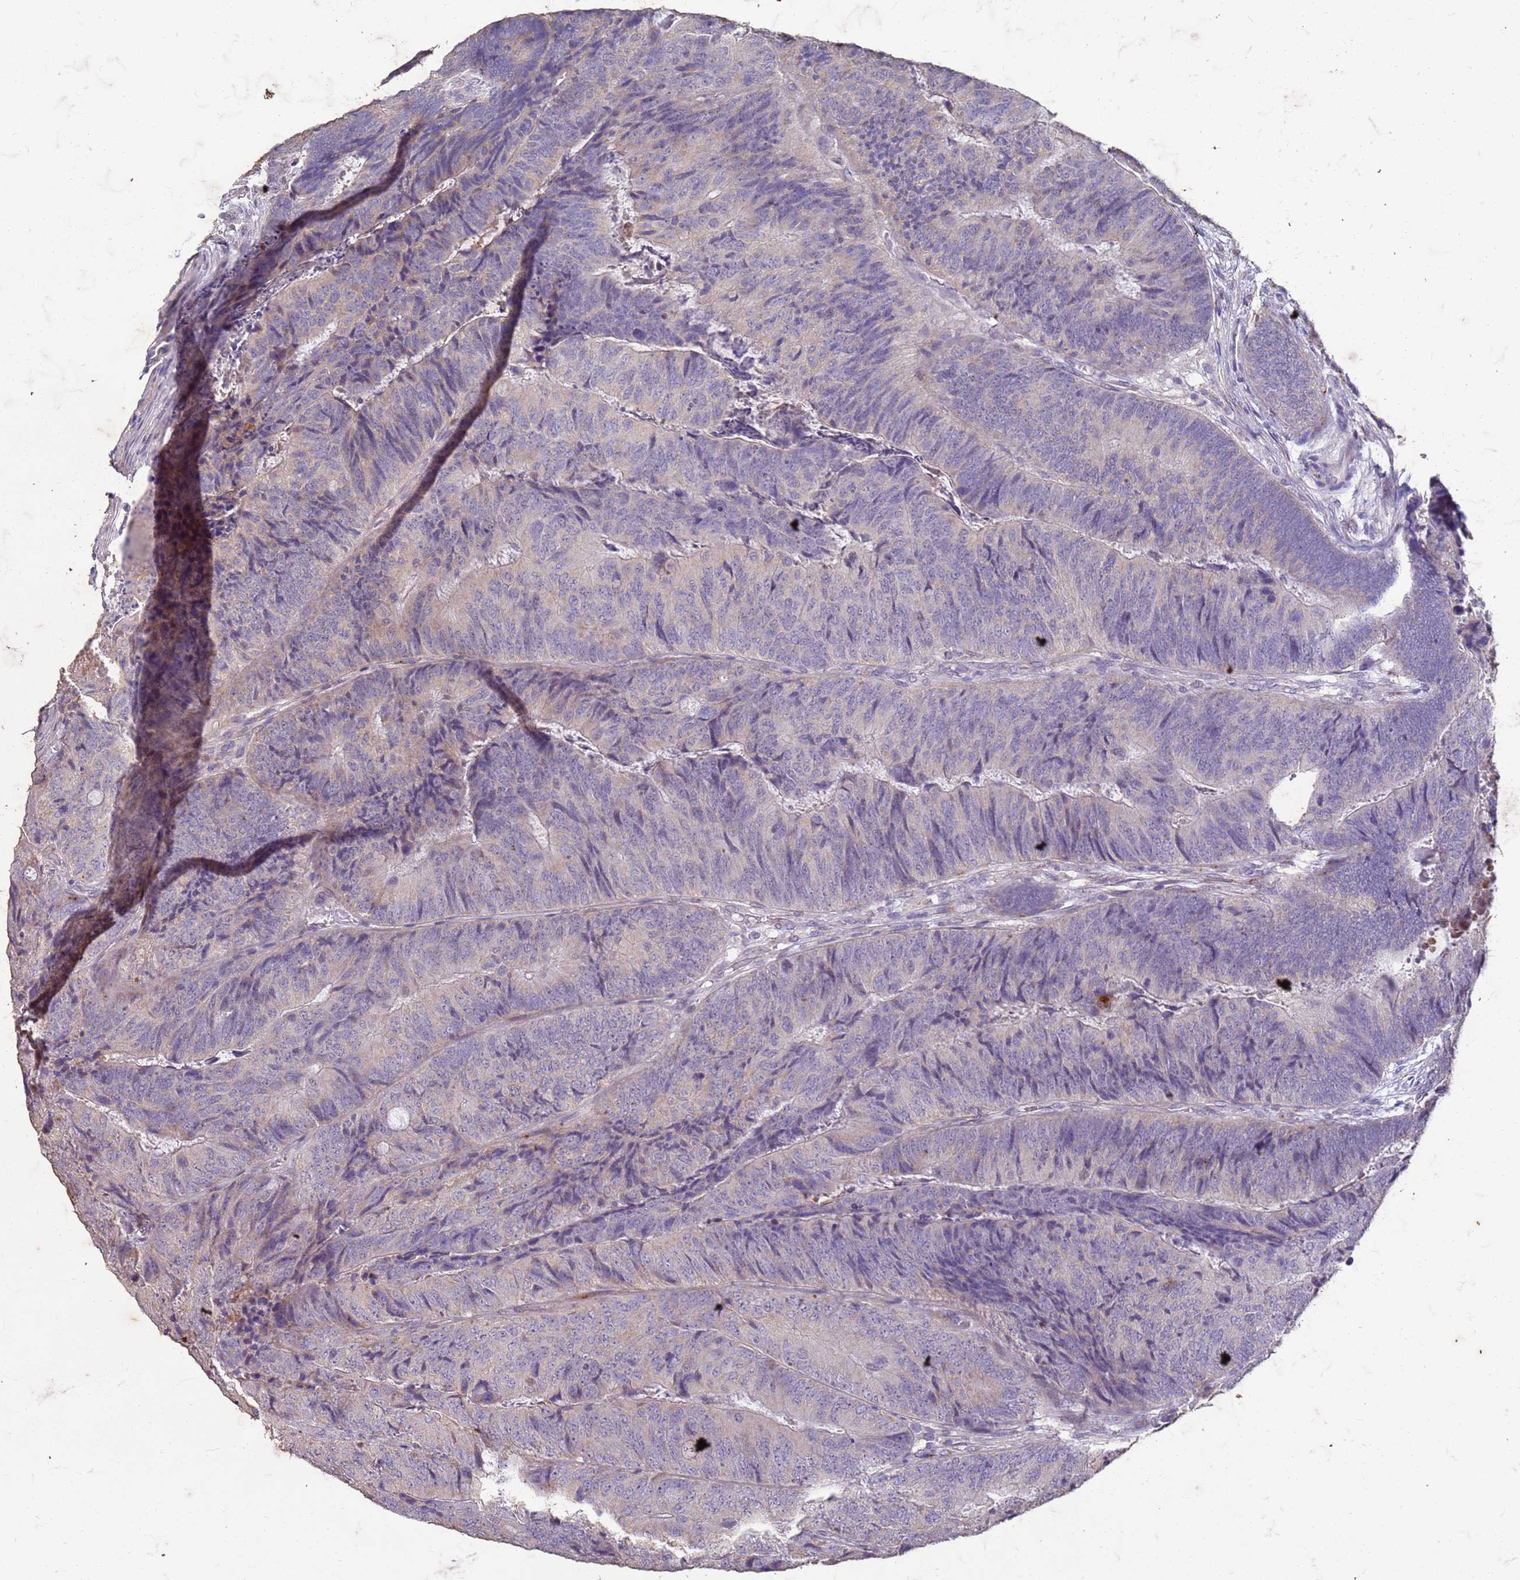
{"staining": {"intensity": "negative", "quantity": "none", "location": "none"}, "tissue": "colorectal cancer", "cell_type": "Tumor cells", "image_type": "cancer", "snomed": [{"axis": "morphology", "description": "Adenocarcinoma, NOS"}, {"axis": "topography", "description": "Colon"}], "caption": "Colorectal adenocarcinoma stained for a protein using immunohistochemistry displays no staining tumor cells.", "gene": "SLC25A15", "patient": {"sex": "female", "age": 67}}